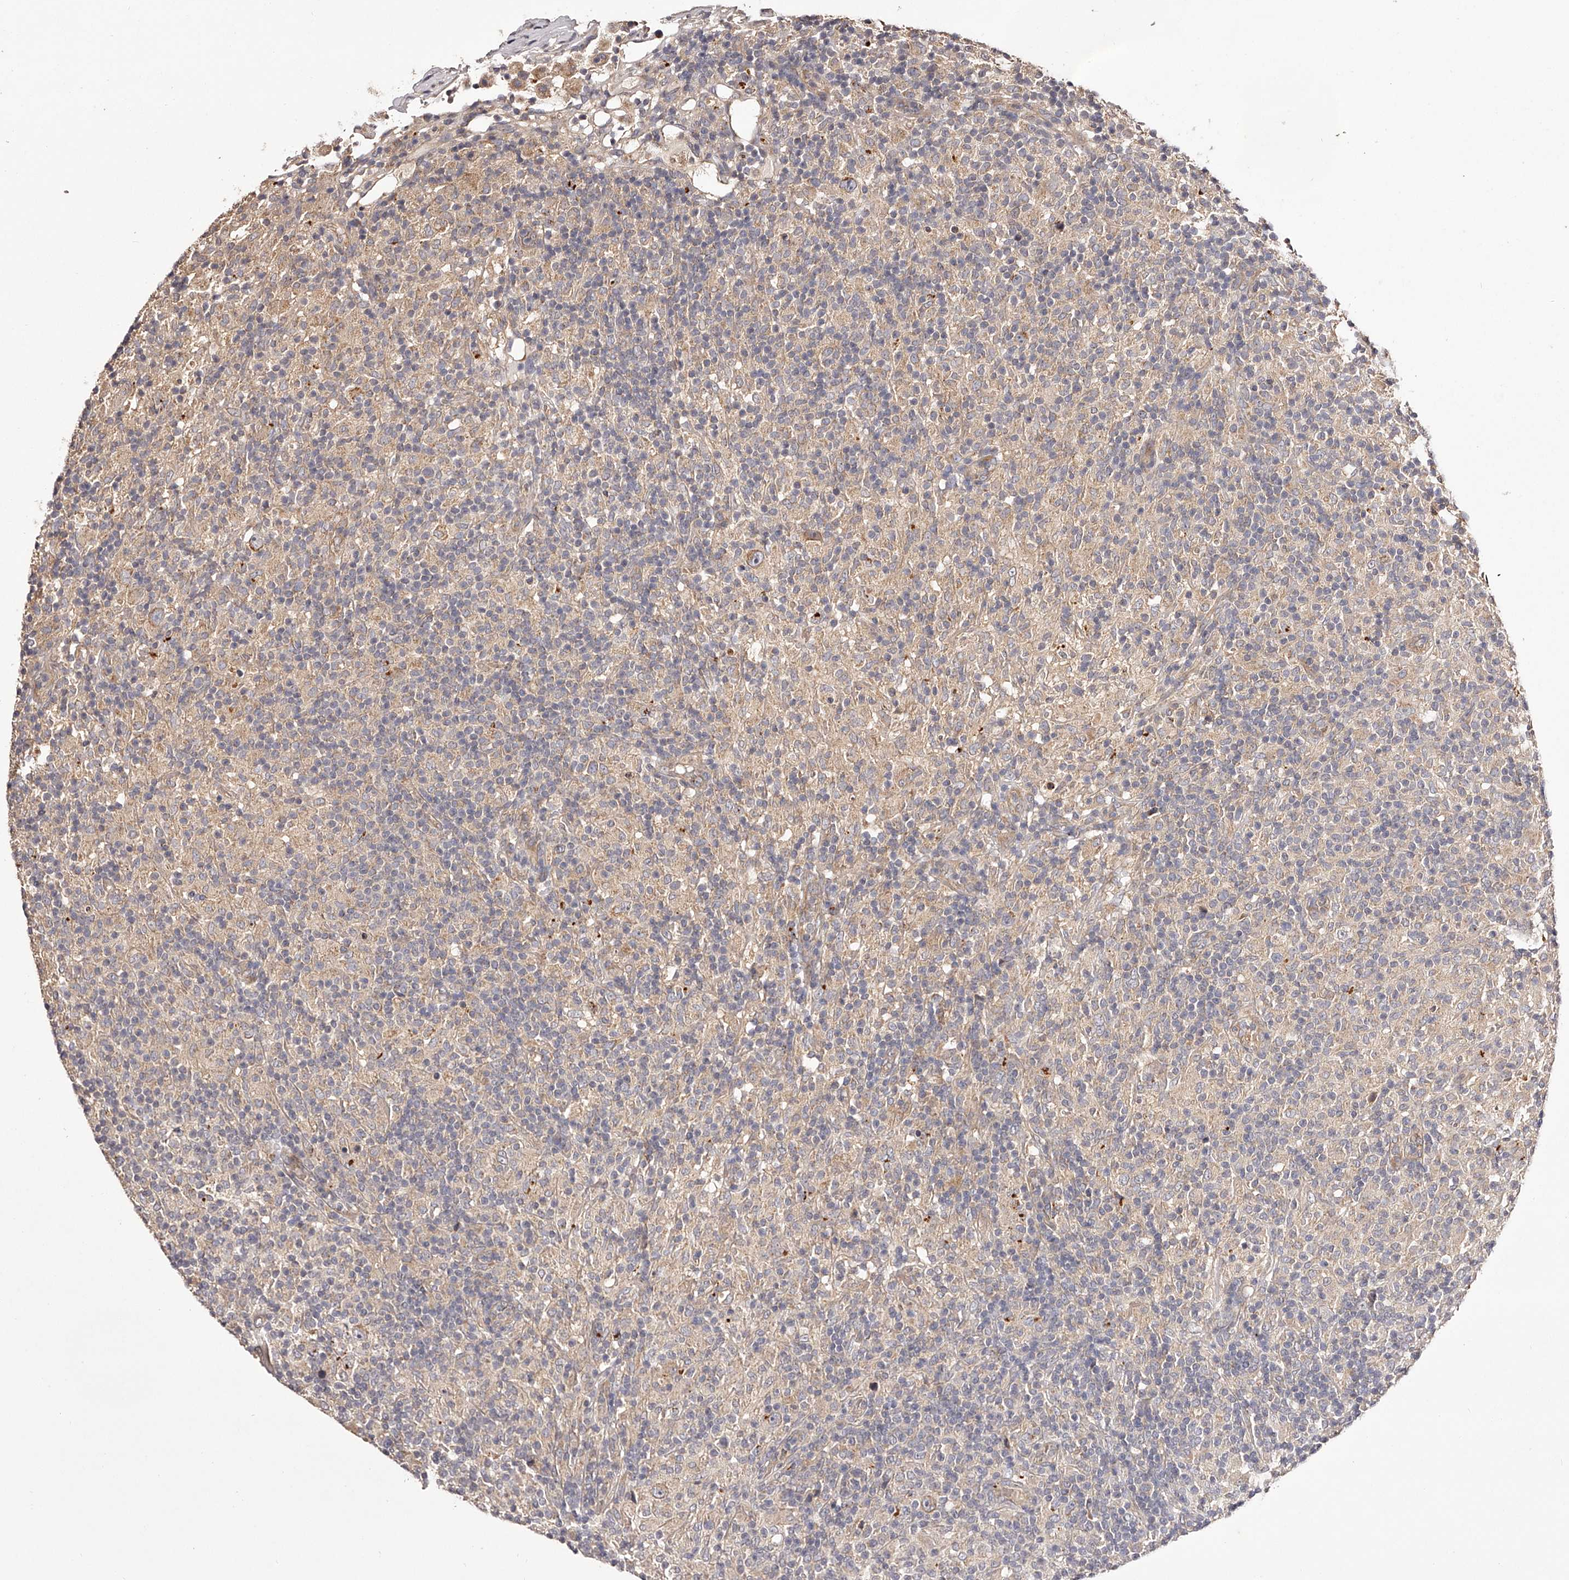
{"staining": {"intensity": "weak", "quantity": ">75%", "location": "cytoplasmic/membranous"}, "tissue": "lymphoma", "cell_type": "Tumor cells", "image_type": "cancer", "snomed": [{"axis": "morphology", "description": "Hodgkin's disease, NOS"}, {"axis": "topography", "description": "Lymph node"}], "caption": "Immunohistochemical staining of Hodgkin's disease shows low levels of weak cytoplasmic/membranous protein expression in approximately >75% of tumor cells.", "gene": "ODF2L", "patient": {"sex": "male", "age": 70}}